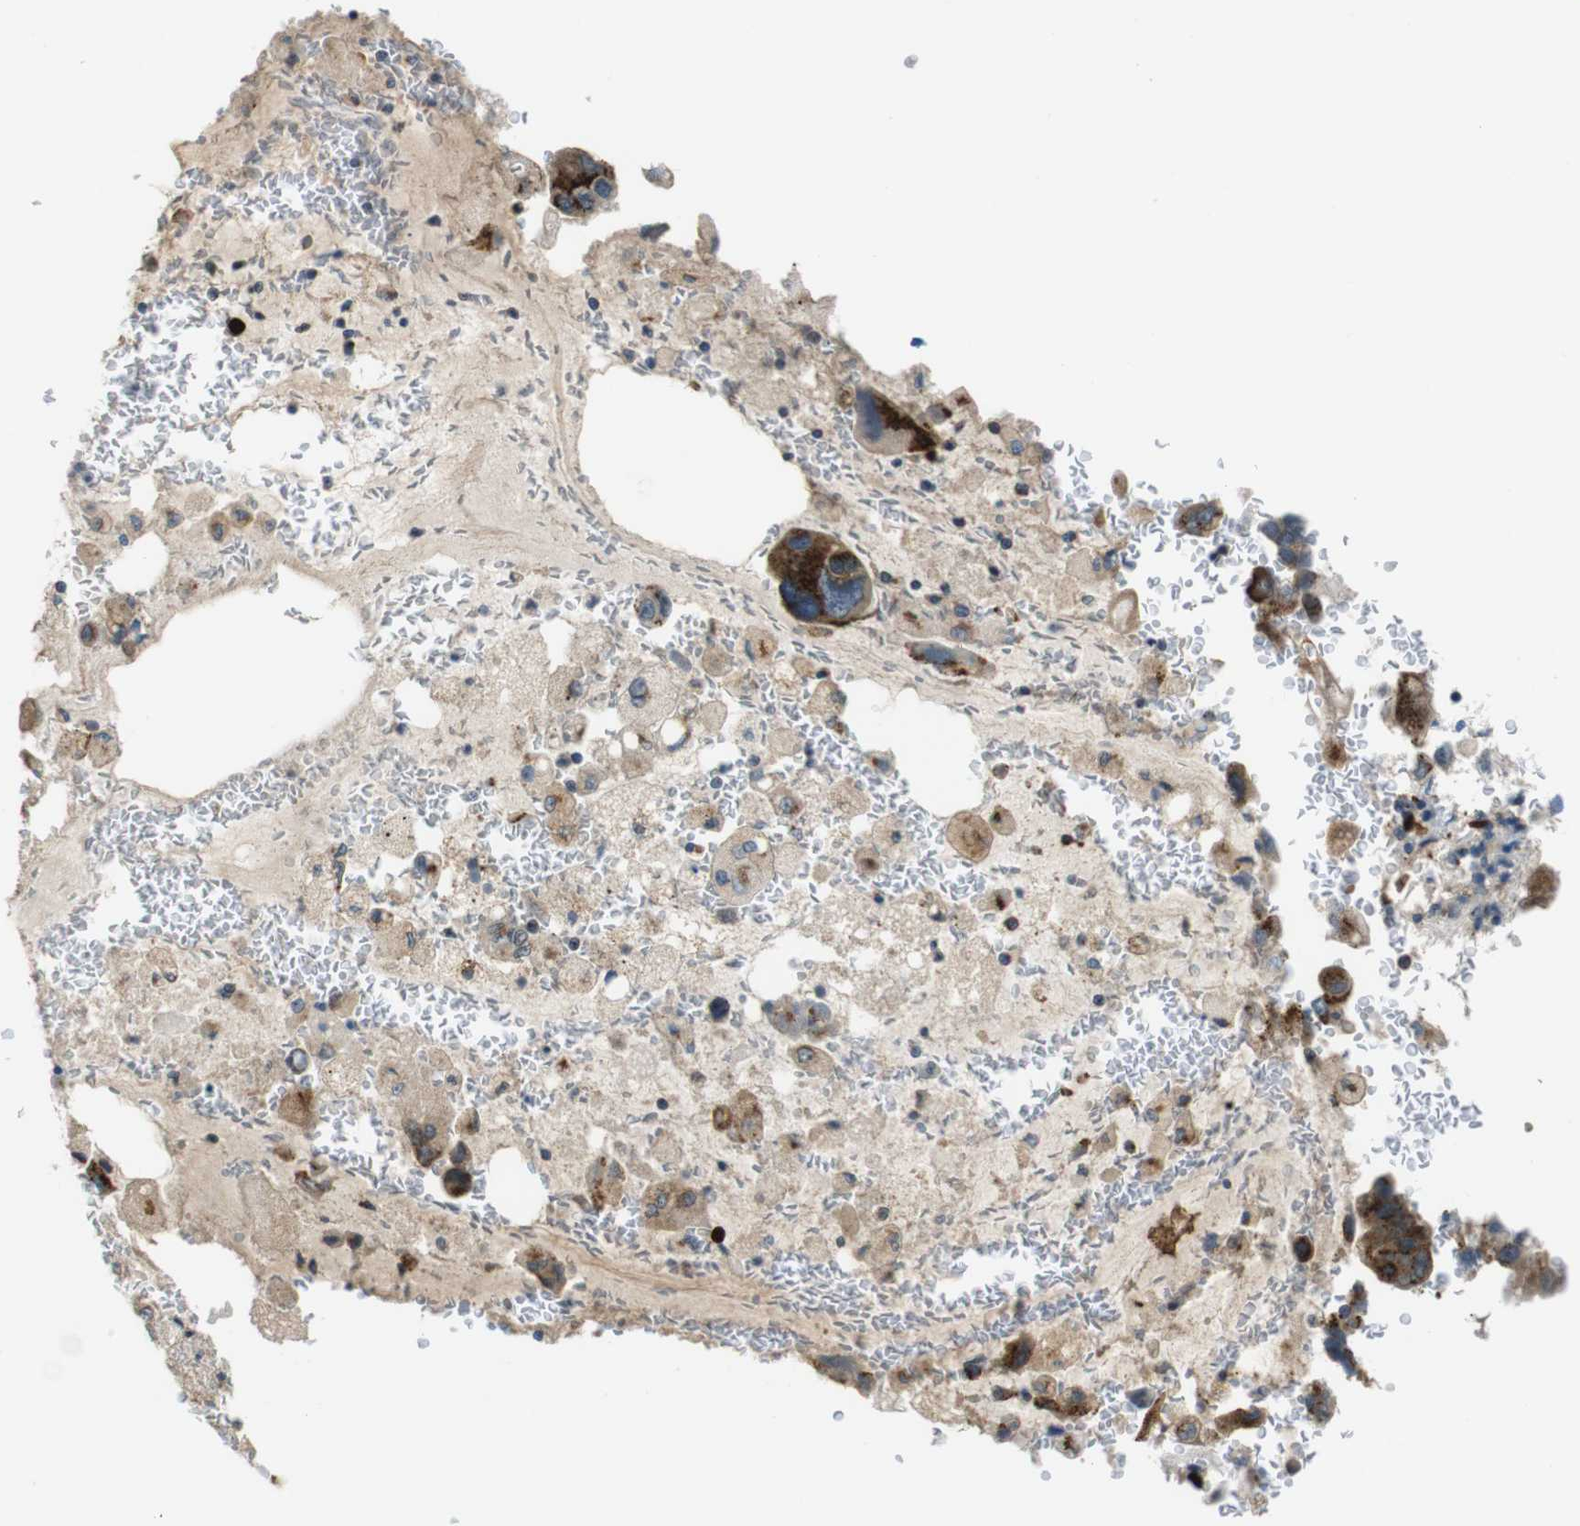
{"staining": {"intensity": "moderate", "quantity": ">75%", "location": "cytoplasmic/membranous"}, "tissue": "bronchus", "cell_type": "Respiratory epithelial cells", "image_type": "normal", "snomed": [{"axis": "morphology", "description": "Normal tissue, NOS"}, {"axis": "morphology", "description": "Adenocarcinoma, NOS"}, {"axis": "morphology", "description": "Adenocarcinoma, metastatic, NOS"}, {"axis": "topography", "description": "Lymph node"}, {"axis": "topography", "description": "Bronchus"}, {"axis": "topography", "description": "Lung"}], "caption": "Human bronchus stained with a brown dye demonstrates moderate cytoplasmic/membranous positive expression in approximately >75% of respiratory epithelial cells.", "gene": "ZFPL1", "patient": {"sex": "female", "age": 54}}